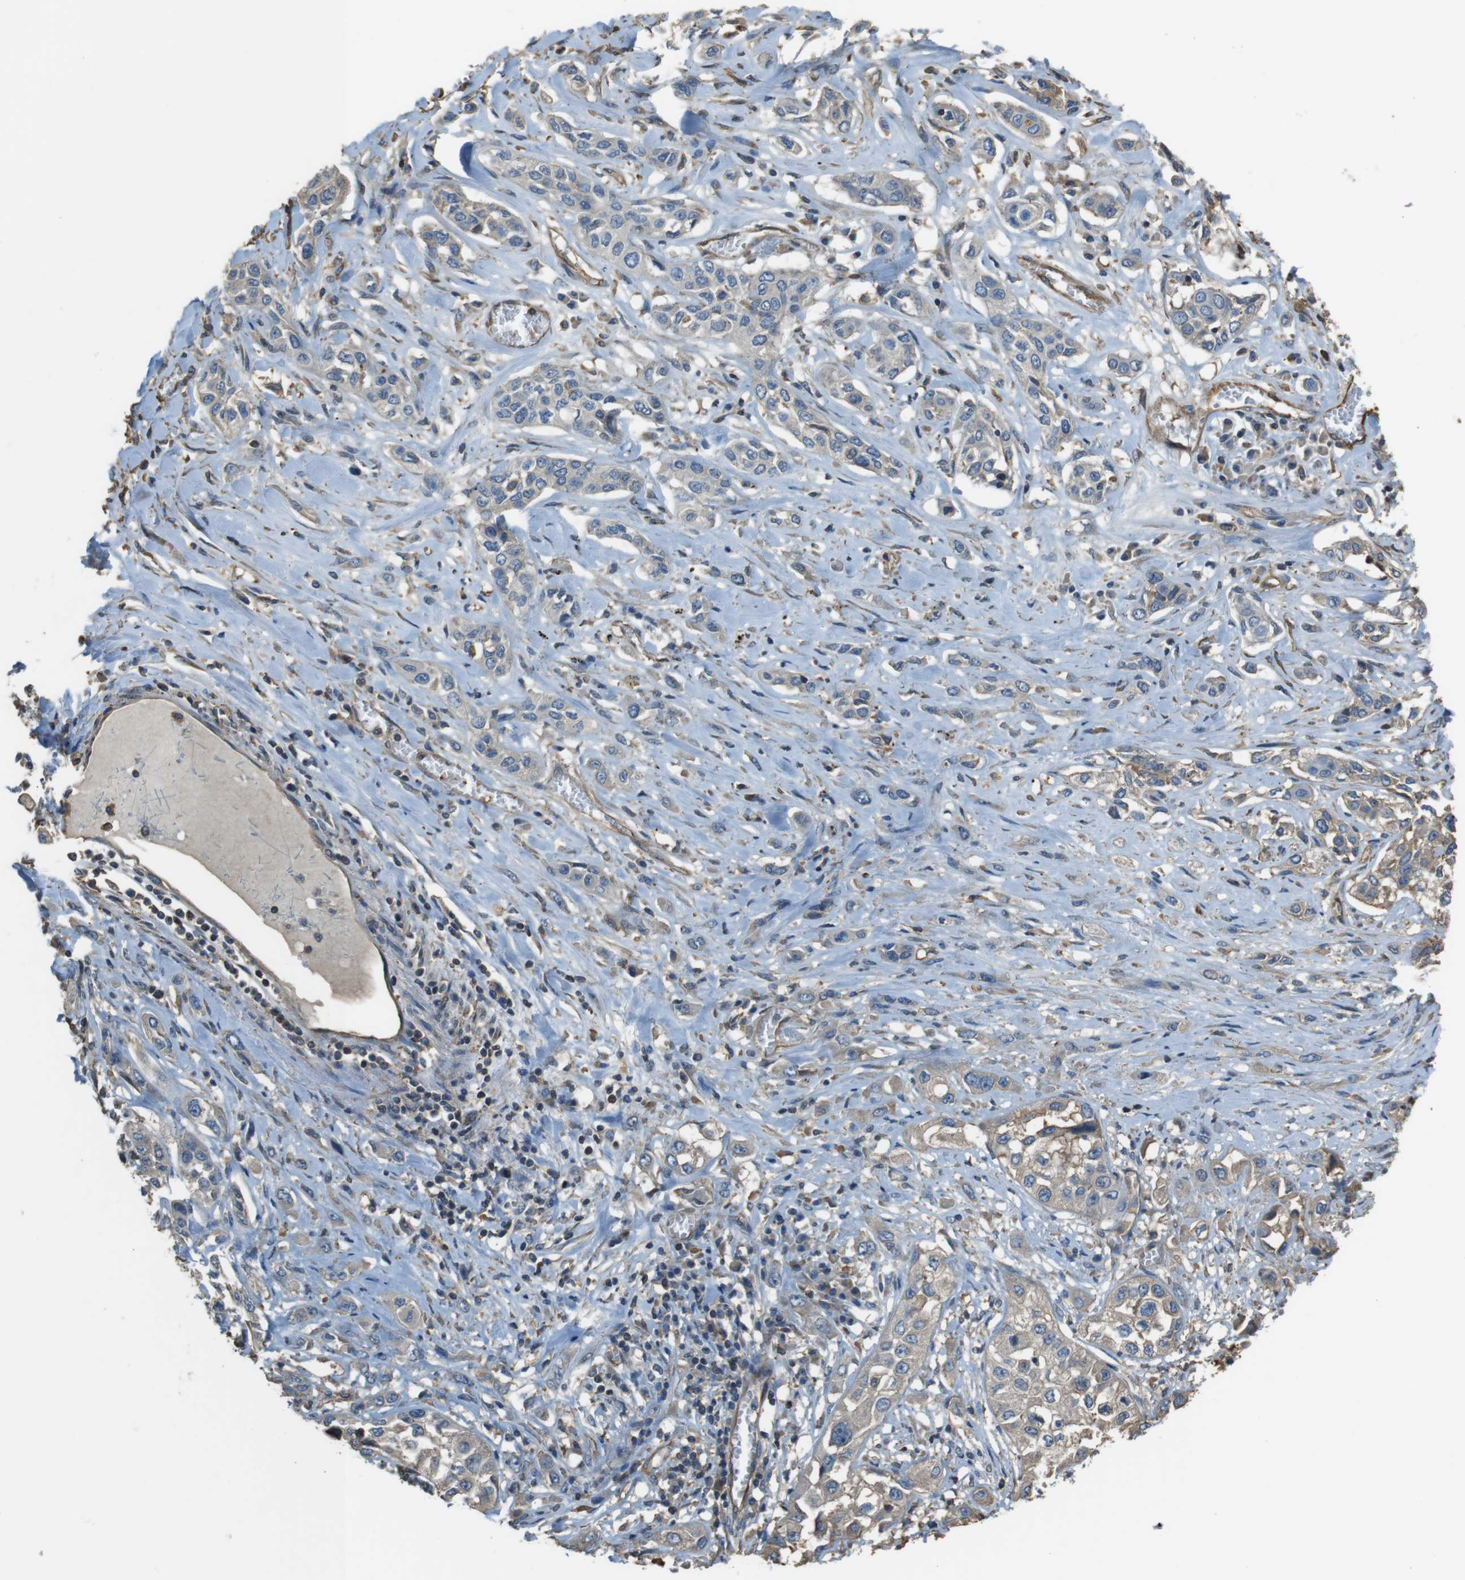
{"staining": {"intensity": "weak", "quantity": "<25%", "location": "cytoplasmic/membranous"}, "tissue": "lung cancer", "cell_type": "Tumor cells", "image_type": "cancer", "snomed": [{"axis": "morphology", "description": "Squamous cell carcinoma, NOS"}, {"axis": "topography", "description": "Lung"}], "caption": "This is a image of immunohistochemistry staining of lung squamous cell carcinoma, which shows no positivity in tumor cells.", "gene": "FCAR", "patient": {"sex": "male", "age": 71}}